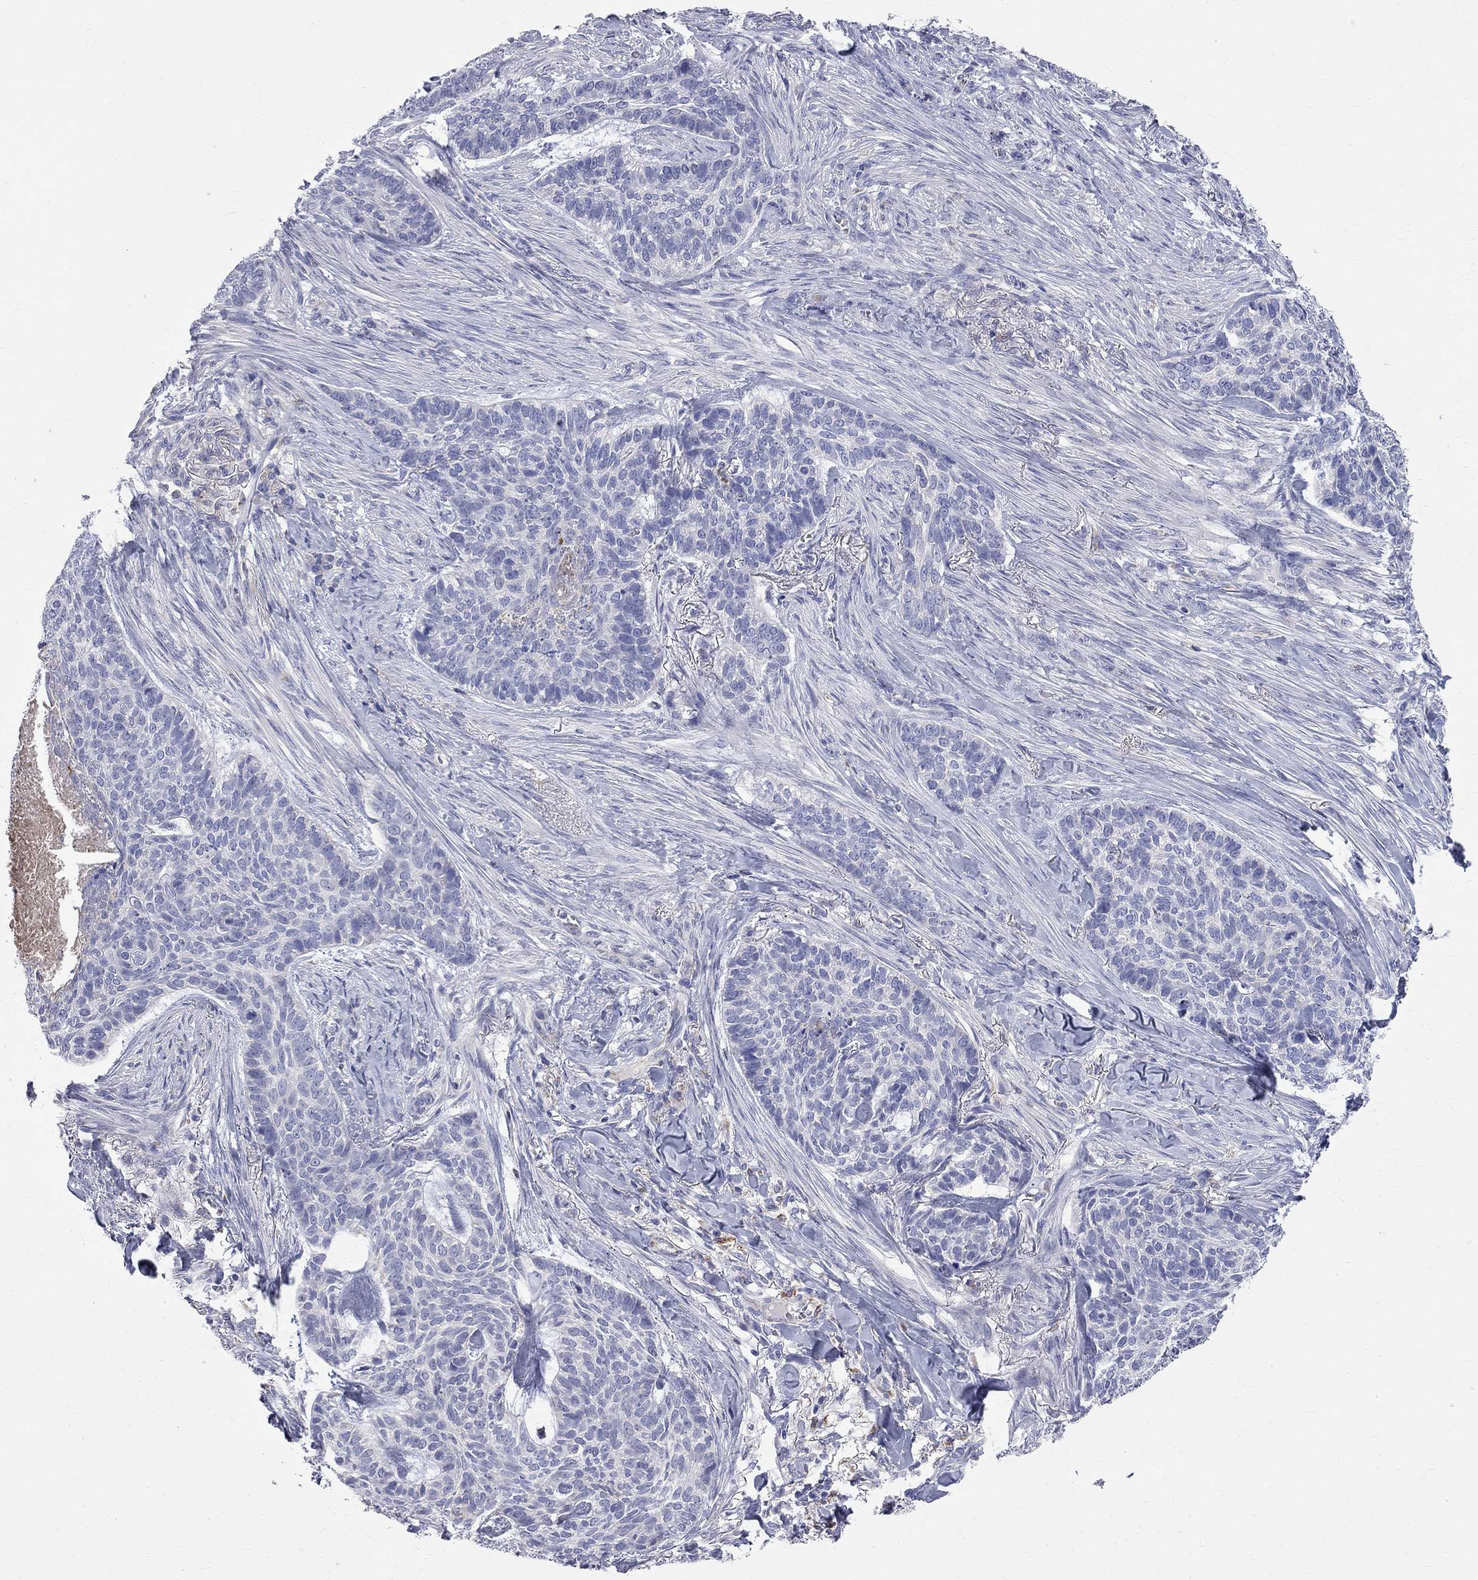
{"staining": {"intensity": "negative", "quantity": "none", "location": "none"}, "tissue": "skin cancer", "cell_type": "Tumor cells", "image_type": "cancer", "snomed": [{"axis": "morphology", "description": "Basal cell carcinoma"}, {"axis": "topography", "description": "Skin"}], "caption": "This is an immunohistochemistry image of skin cancer (basal cell carcinoma). There is no positivity in tumor cells.", "gene": "ACSL1", "patient": {"sex": "female", "age": 69}}